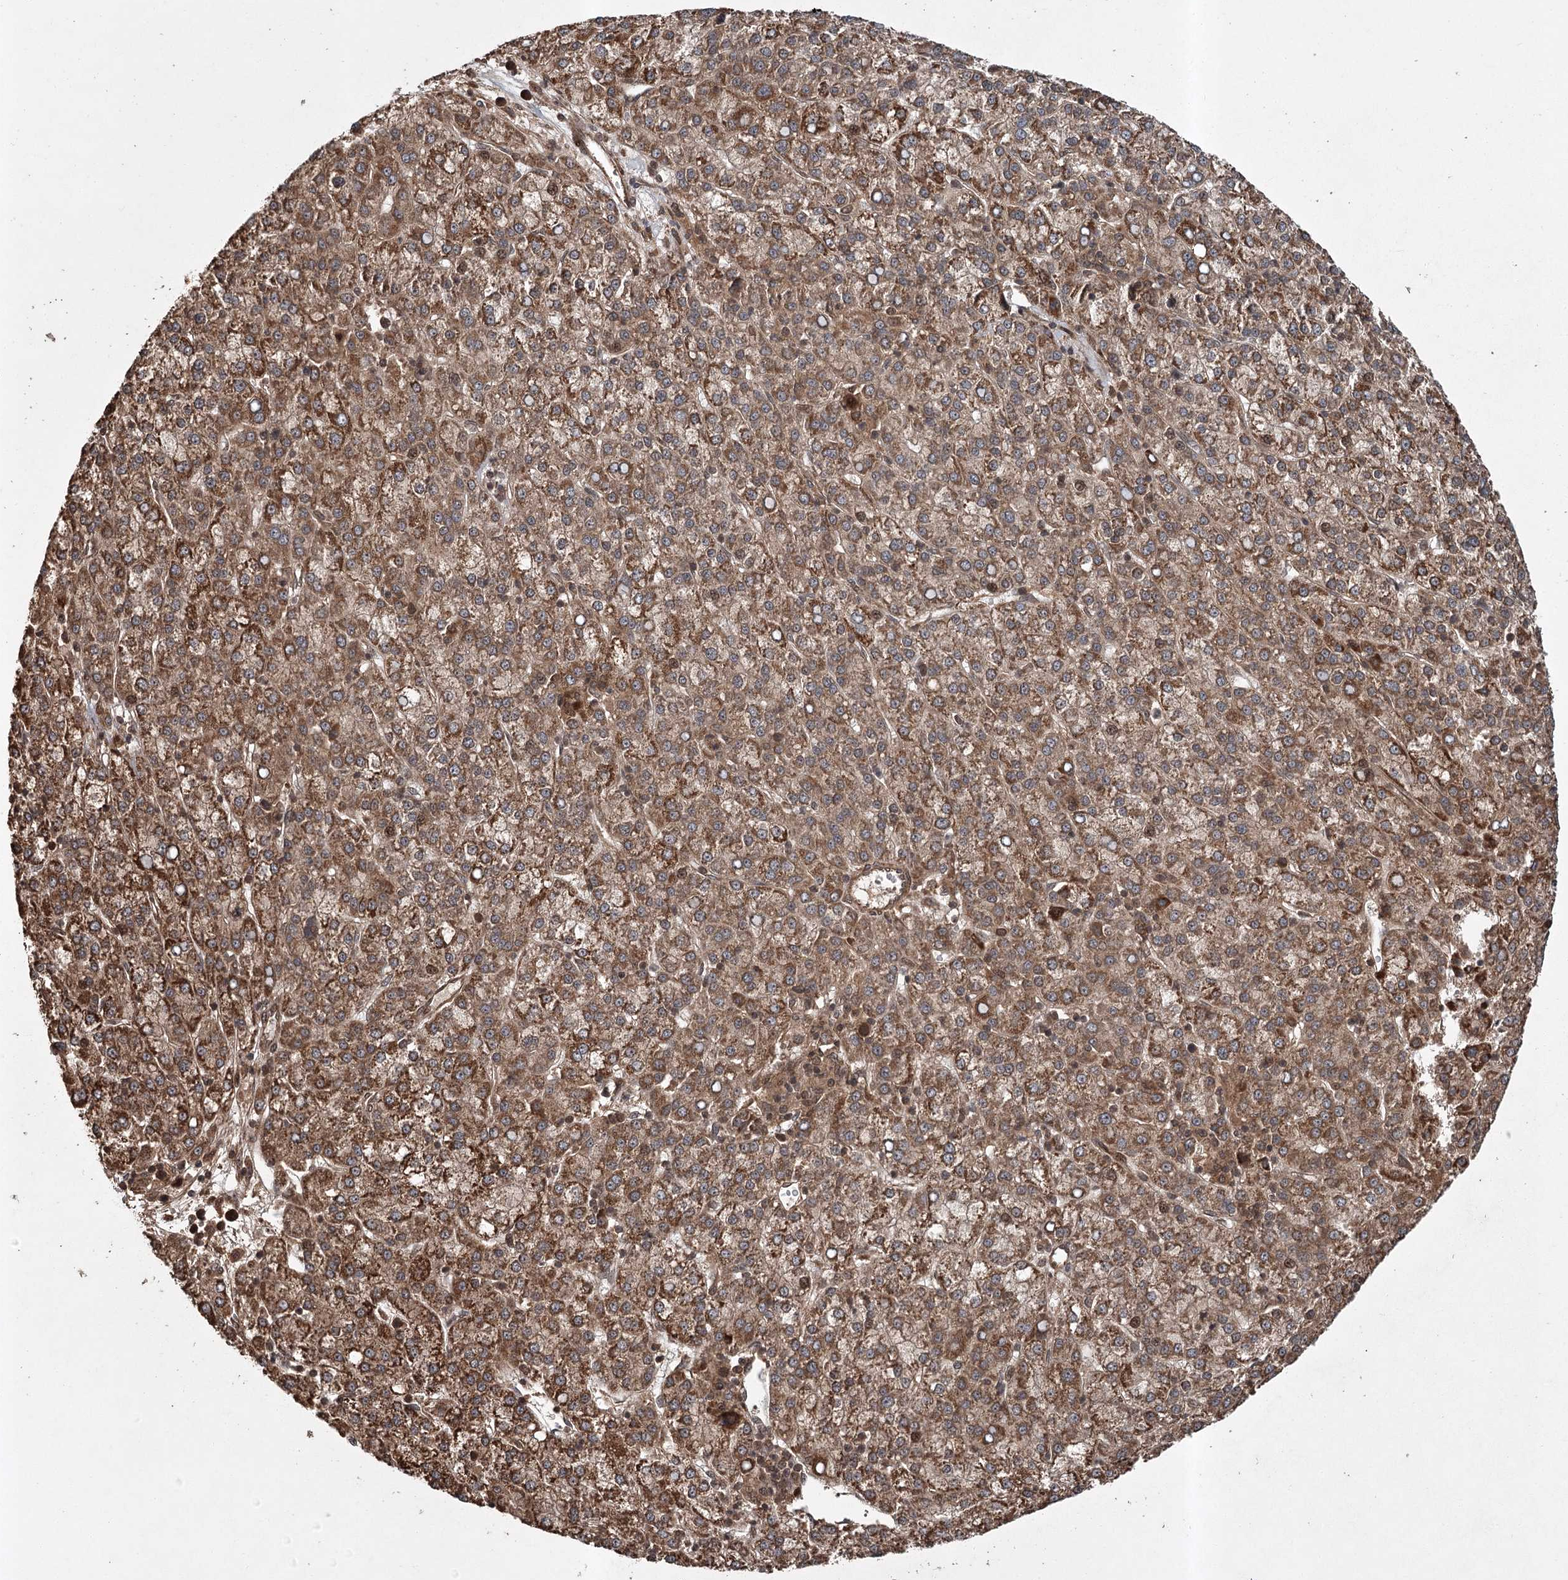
{"staining": {"intensity": "moderate", "quantity": ">75%", "location": "cytoplasmic/membranous"}, "tissue": "liver cancer", "cell_type": "Tumor cells", "image_type": "cancer", "snomed": [{"axis": "morphology", "description": "Carcinoma, Hepatocellular, NOS"}, {"axis": "topography", "description": "Liver"}], "caption": "Tumor cells reveal moderate cytoplasmic/membranous expression in about >75% of cells in liver cancer (hepatocellular carcinoma).", "gene": "RPAP3", "patient": {"sex": "female", "age": 58}}